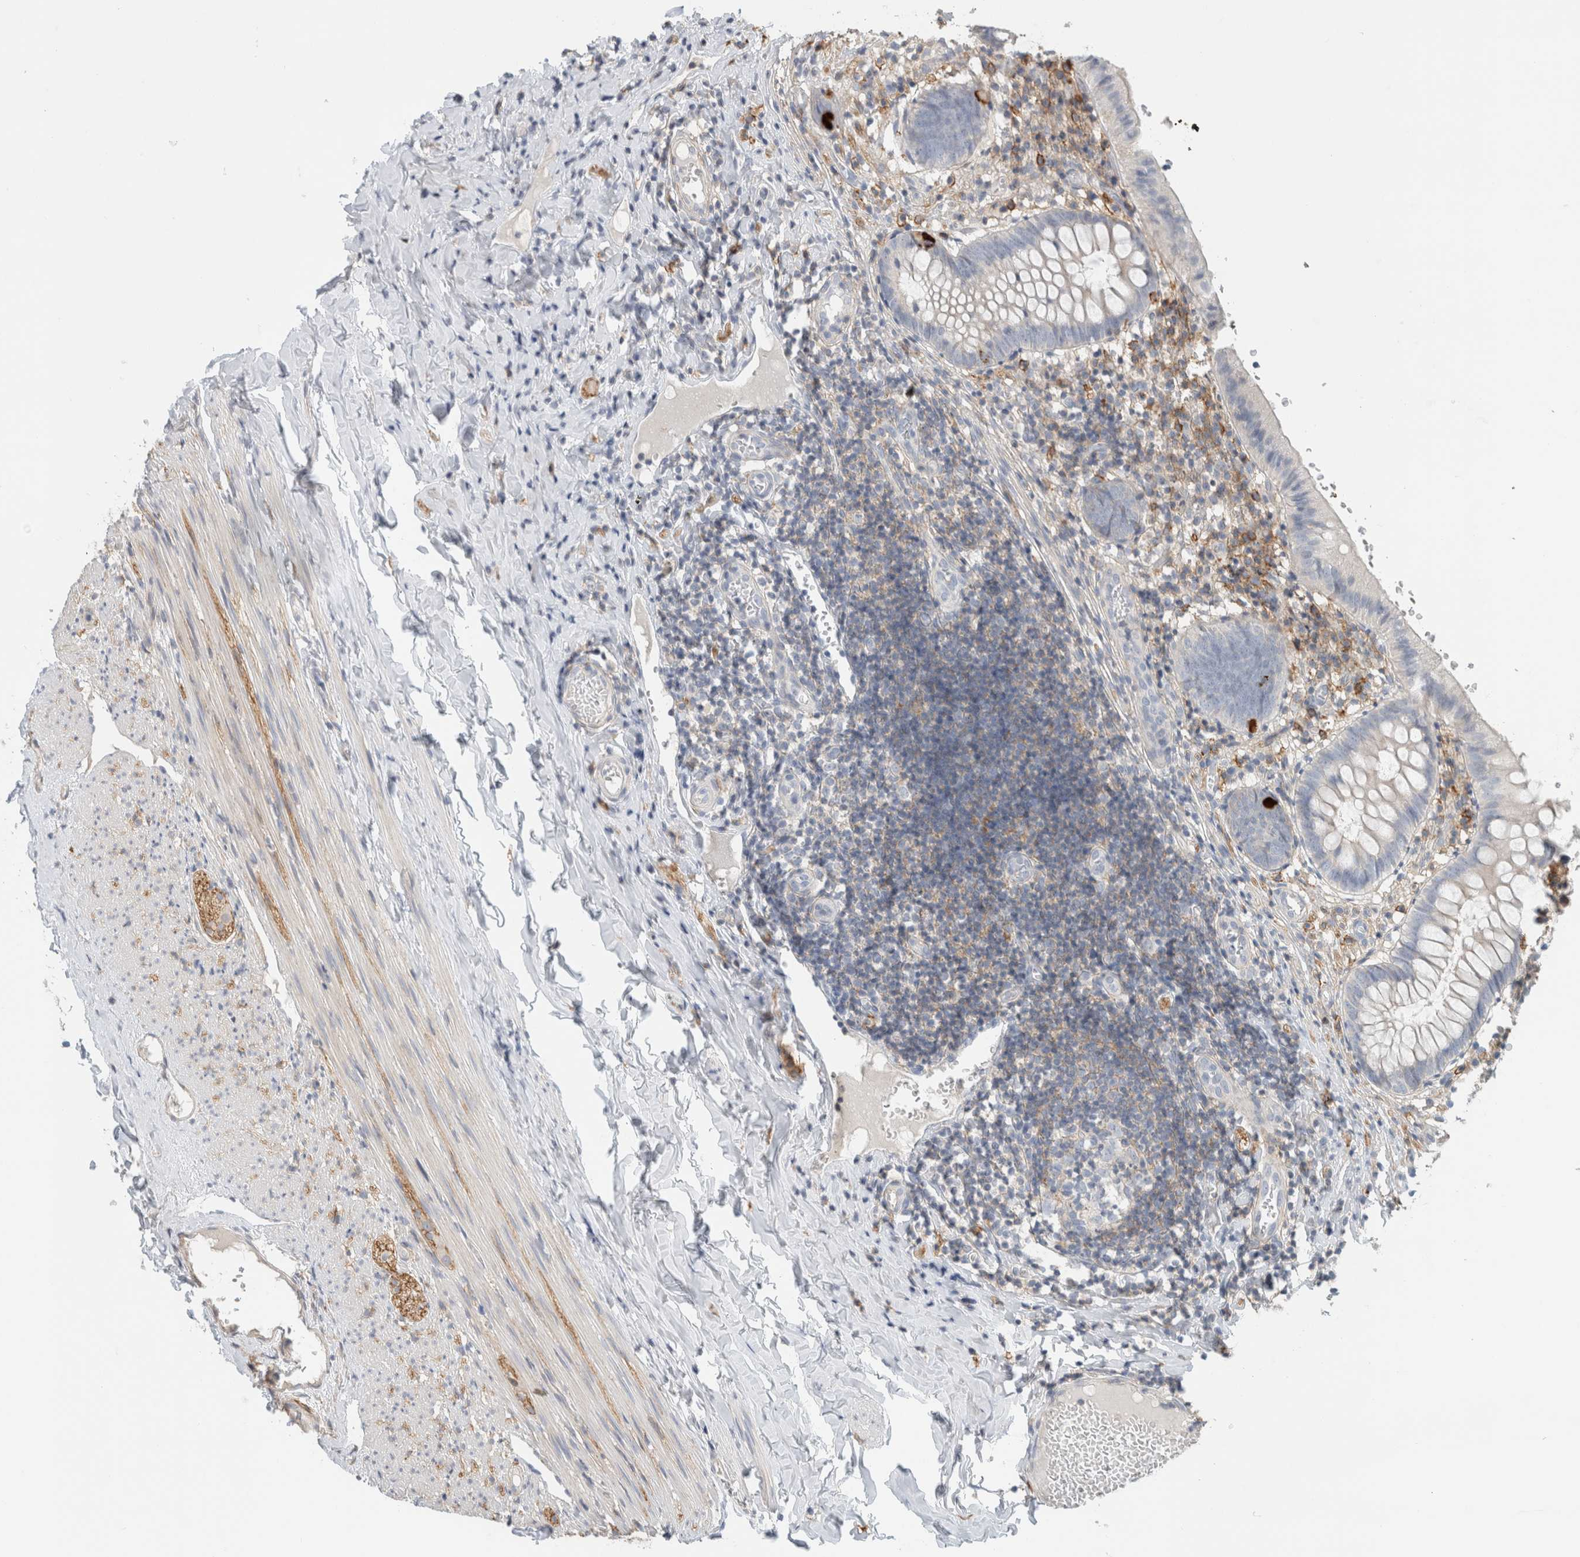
{"staining": {"intensity": "strong", "quantity": "<25%", "location": "cytoplasmic/membranous"}, "tissue": "appendix", "cell_type": "Glandular cells", "image_type": "normal", "snomed": [{"axis": "morphology", "description": "Normal tissue, NOS"}, {"axis": "topography", "description": "Appendix"}], "caption": "This micrograph exhibits benign appendix stained with IHC to label a protein in brown. The cytoplasmic/membranous of glandular cells show strong positivity for the protein. Nuclei are counter-stained blue.", "gene": "ERCC6L2", "patient": {"sex": "male", "age": 8}}